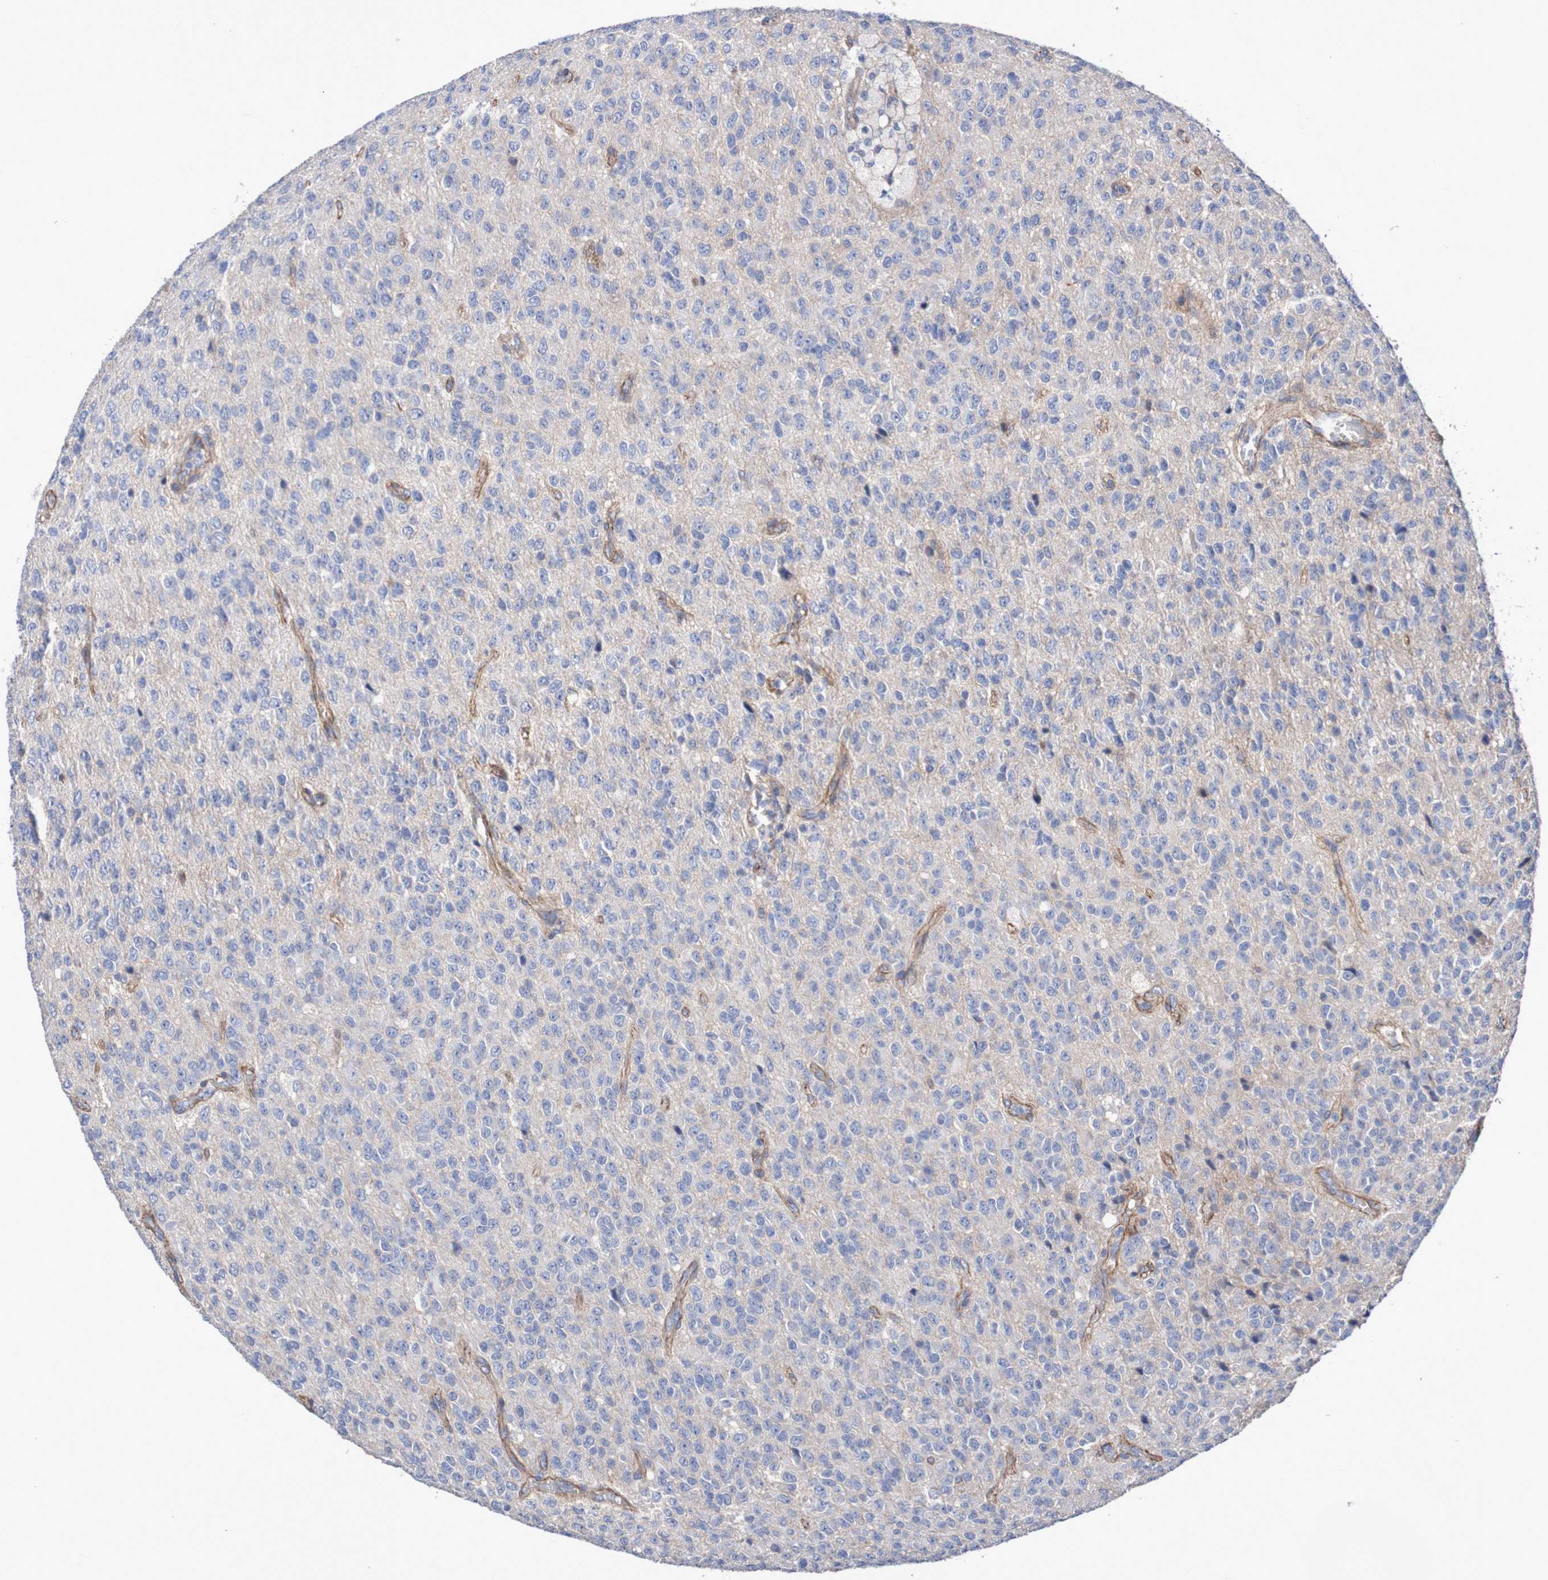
{"staining": {"intensity": "negative", "quantity": "none", "location": "none"}, "tissue": "glioma", "cell_type": "Tumor cells", "image_type": "cancer", "snomed": [{"axis": "morphology", "description": "Glioma, malignant, High grade"}, {"axis": "topography", "description": "pancreas cauda"}], "caption": "Photomicrograph shows no protein positivity in tumor cells of glioma tissue.", "gene": "NECTIN2", "patient": {"sex": "male", "age": 60}}